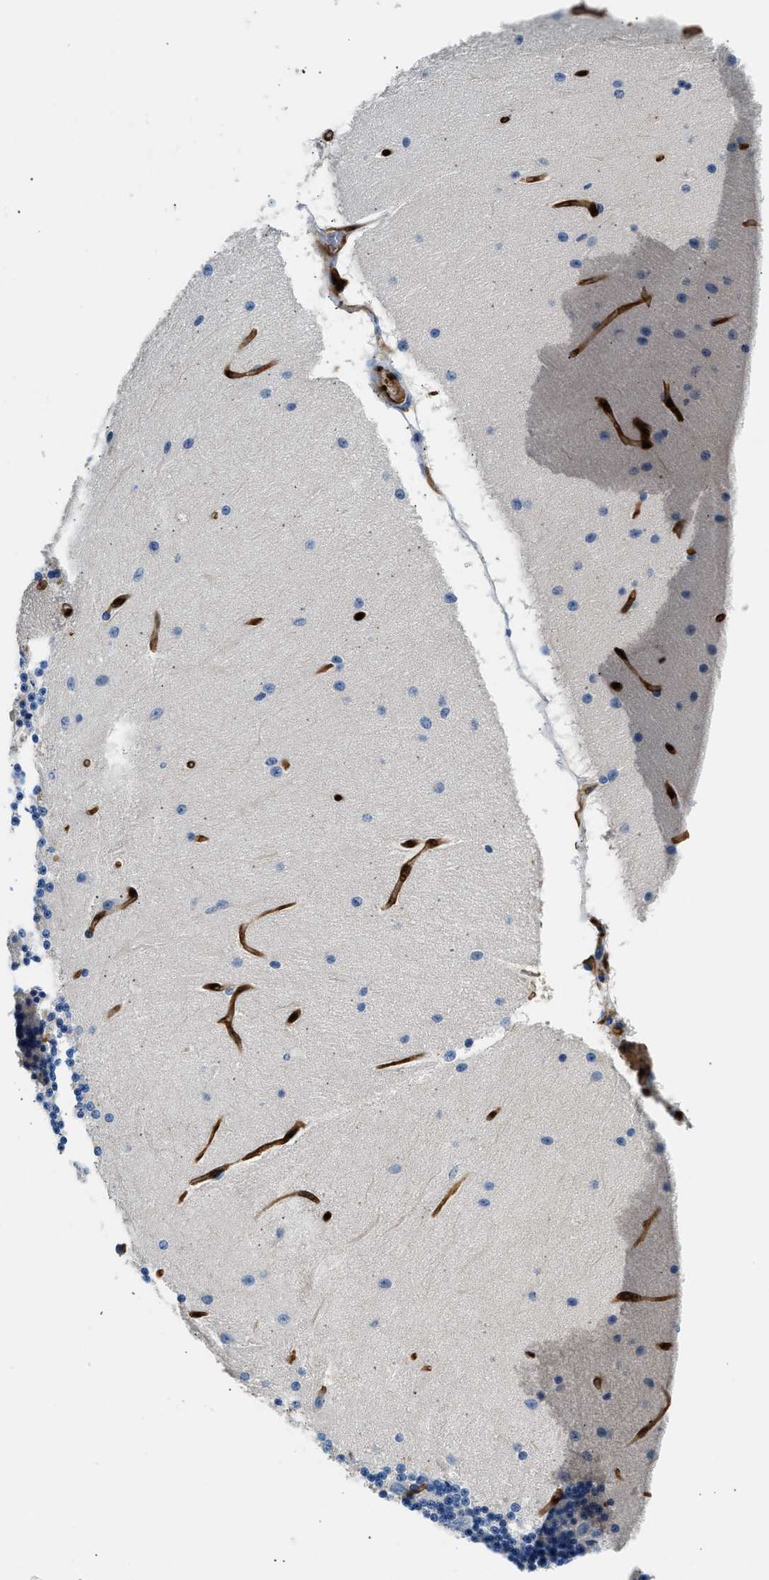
{"staining": {"intensity": "negative", "quantity": "none", "location": "none"}, "tissue": "cerebellum", "cell_type": "Cells in granular layer", "image_type": "normal", "snomed": [{"axis": "morphology", "description": "Normal tissue, NOS"}, {"axis": "topography", "description": "Cerebellum"}], "caption": "This is a histopathology image of immunohistochemistry (IHC) staining of normal cerebellum, which shows no positivity in cells in granular layer.", "gene": "ANXA3", "patient": {"sex": "female", "age": 54}}